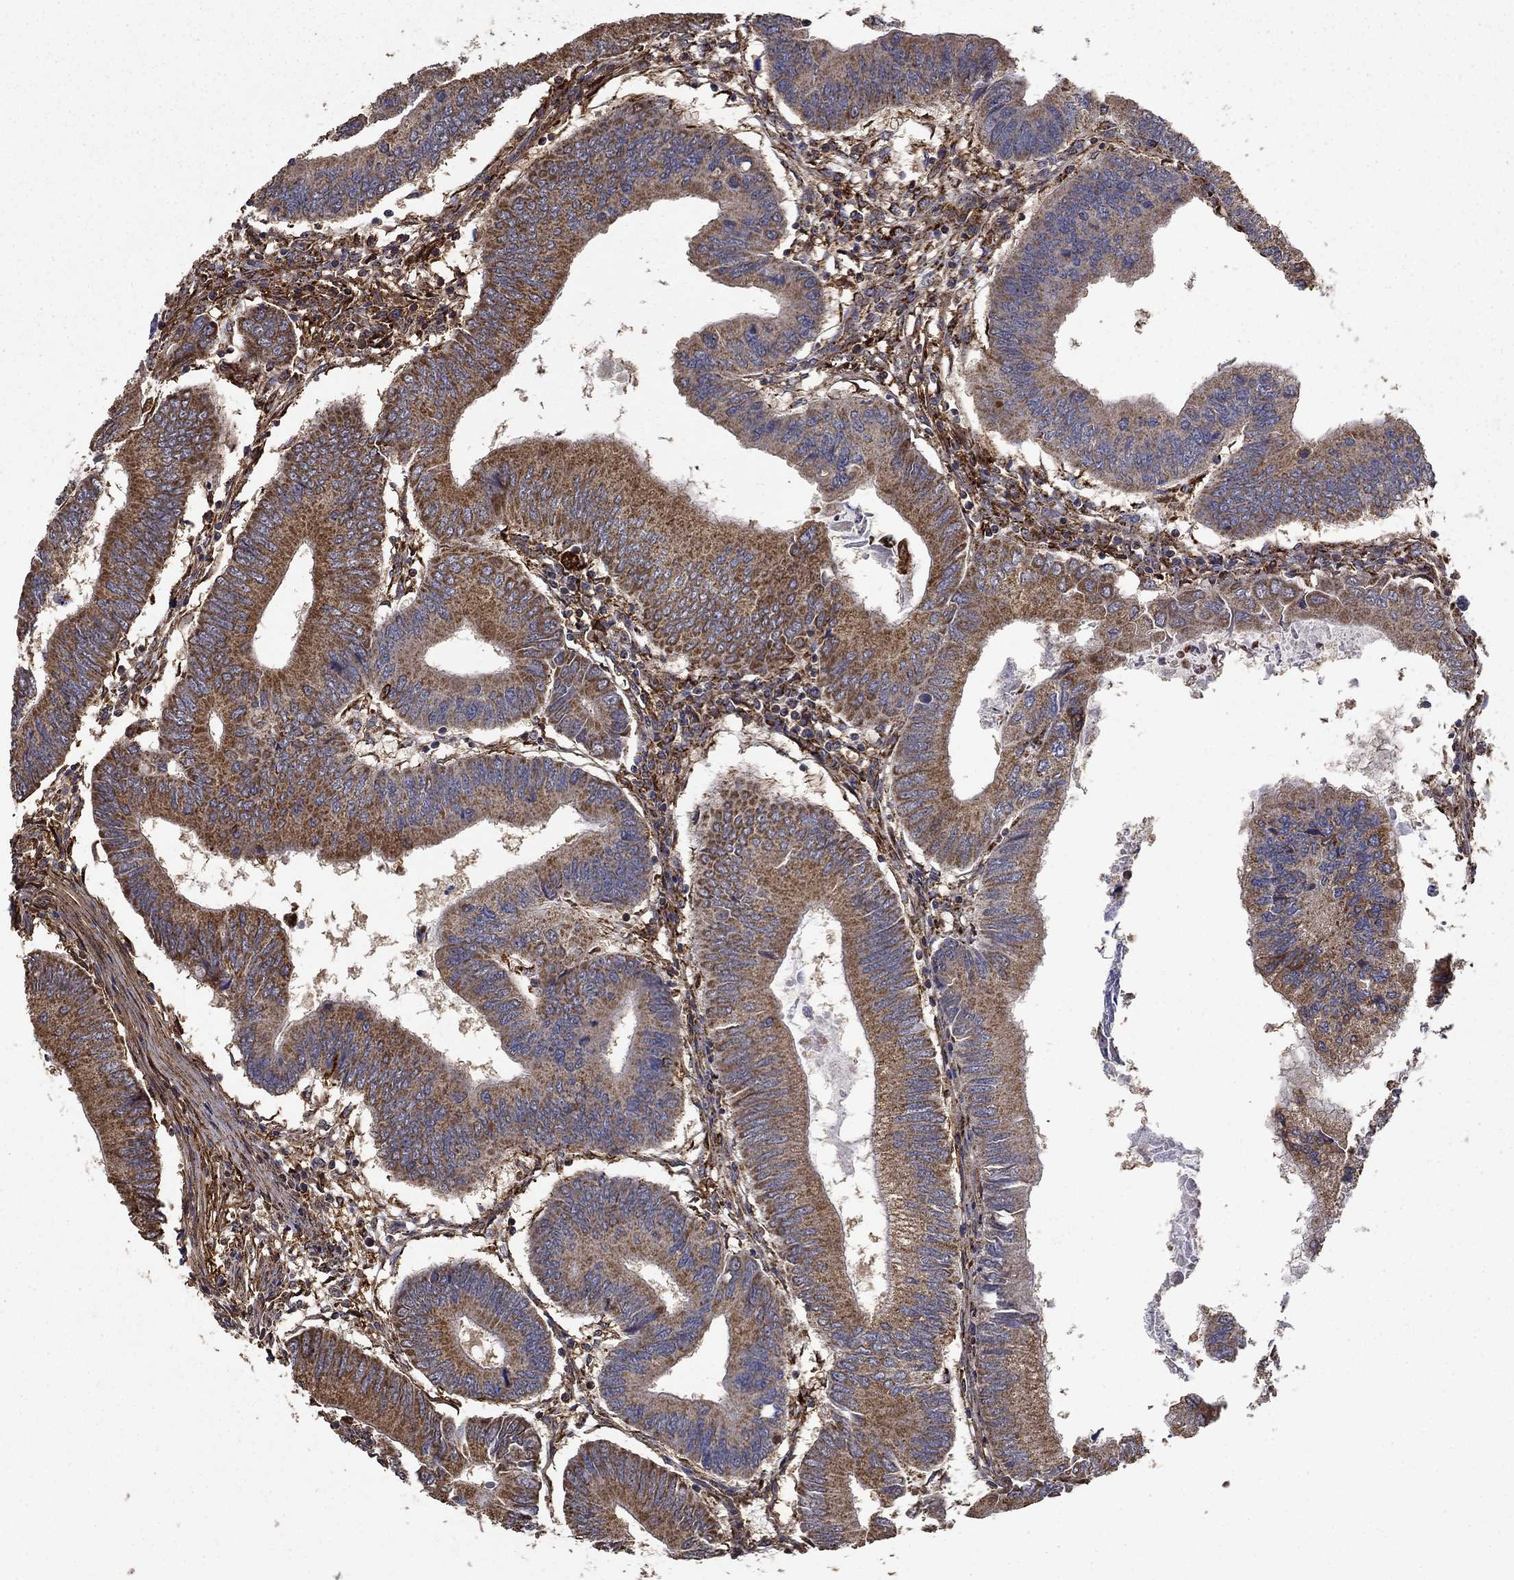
{"staining": {"intensity": "moderate", "quantity": "<25%", "location": "cytoplasmic/membranous"}, "tissue": "colorectal cancer", "cell_type": "Tumor cells", "image_type": "cancer", "snomed": [{"axis": "morphology", "description": "Adenocarcinoma, NOS"}, {"axis": "topography", "description": "Colon"}], "caption": "Adenocarcinoma (colorectal) stained with DAB (3,3'-diaminobenzidine) immunohistochemistry displays low levels of moderate cytoplasmic/membranous positivity in approximately <25% of tumor cells. (DAB IHC, brown staining for protein, blue staining for nuclei).", "gene": "IFRD1", "patient": {"sex": "male", "age": 53}}